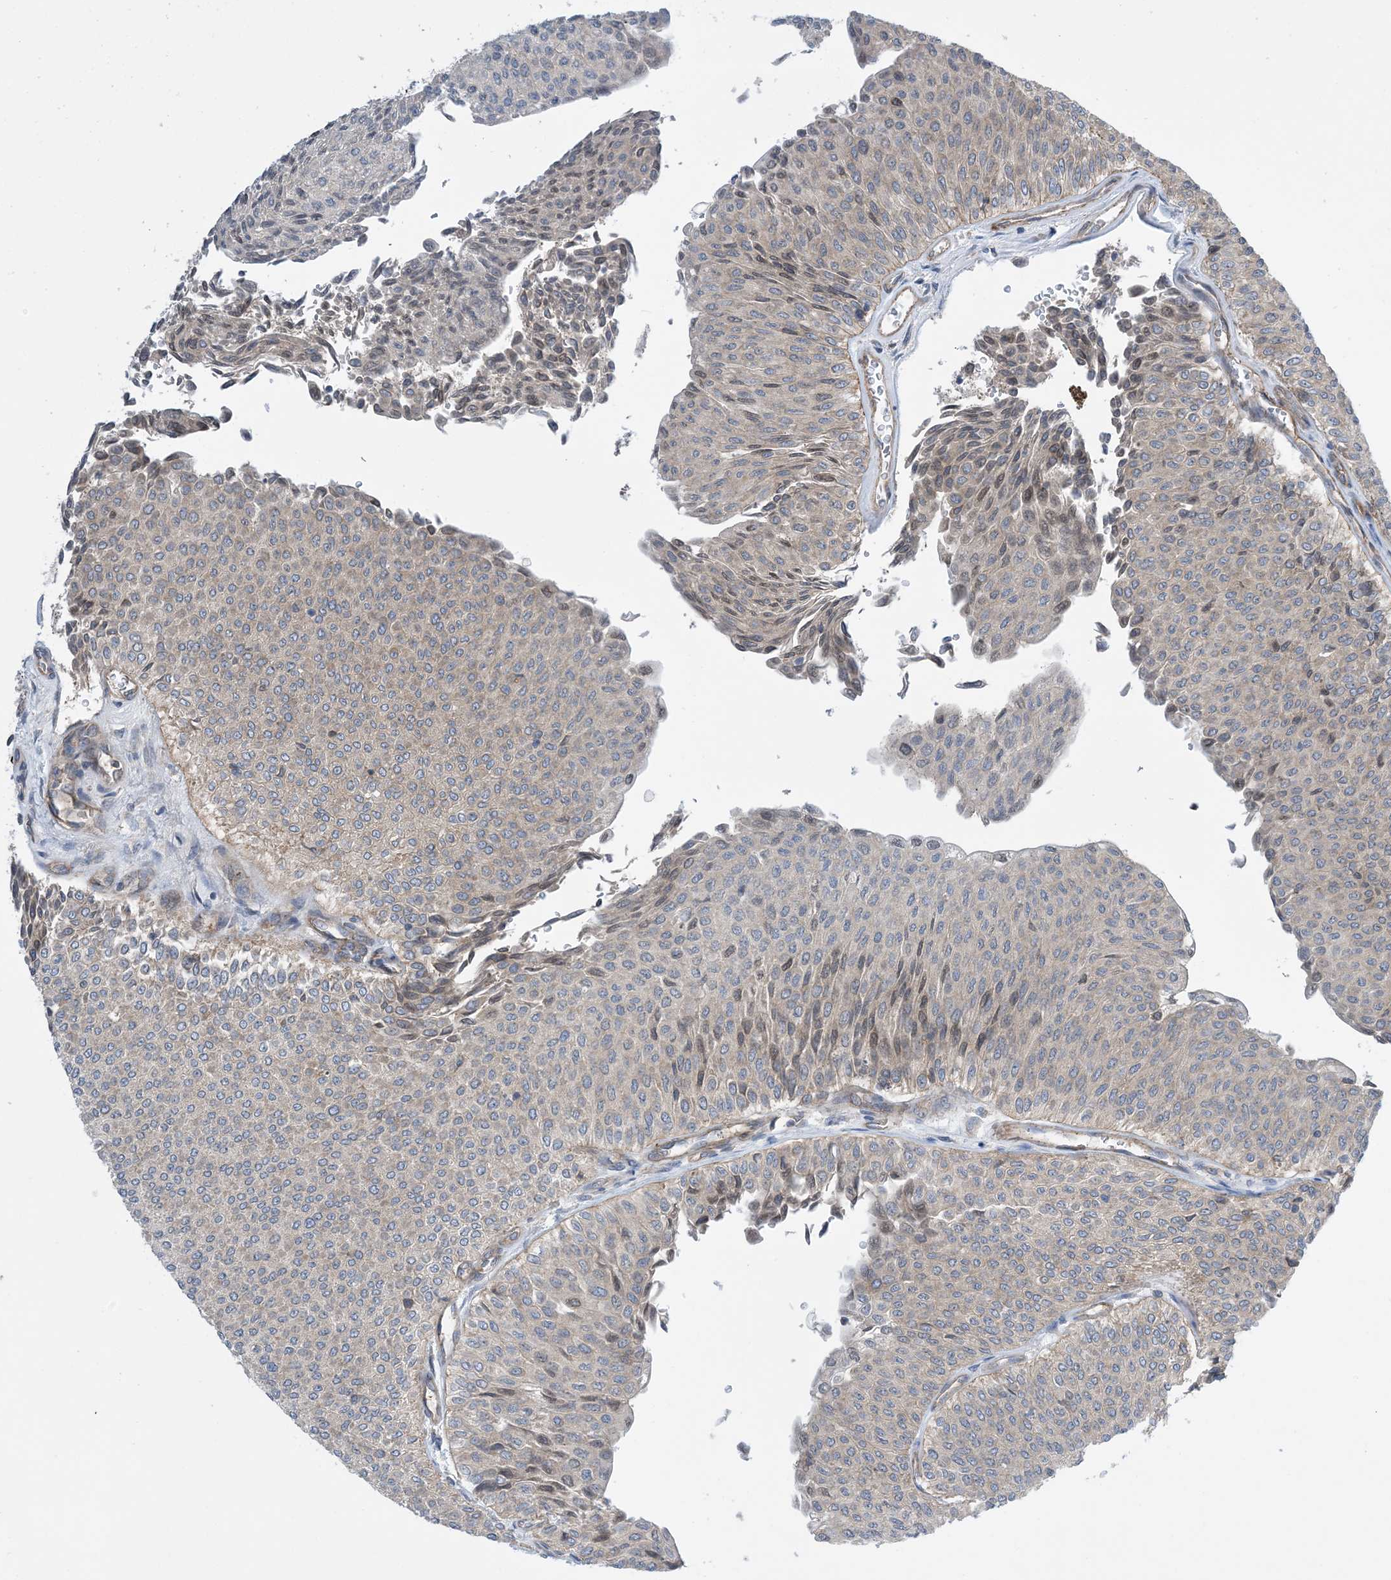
{"staining": {"intensity": "negative", "quantity": "none", "location": "none"}, "tissue": "urothelial cancer", "cell_type": "Tumor cells", "image_type": "cancer", "snomed": [{"axis": "morphology", "description": "Urothelial carcinoma, Low grade"}, {"axis": "topography", "description": "Urinary bladder"}], "caption": "High magnification brightfield microscopy of low-grade urothelial carcinoma stained with DAB (3,3'-diaminobenzidine) (brown) and counterstained with hematoxylin (blue): tumor cells show no significant expression.", "gene": "EHBP1", "patient": {"sex": "male", "age": 78}}